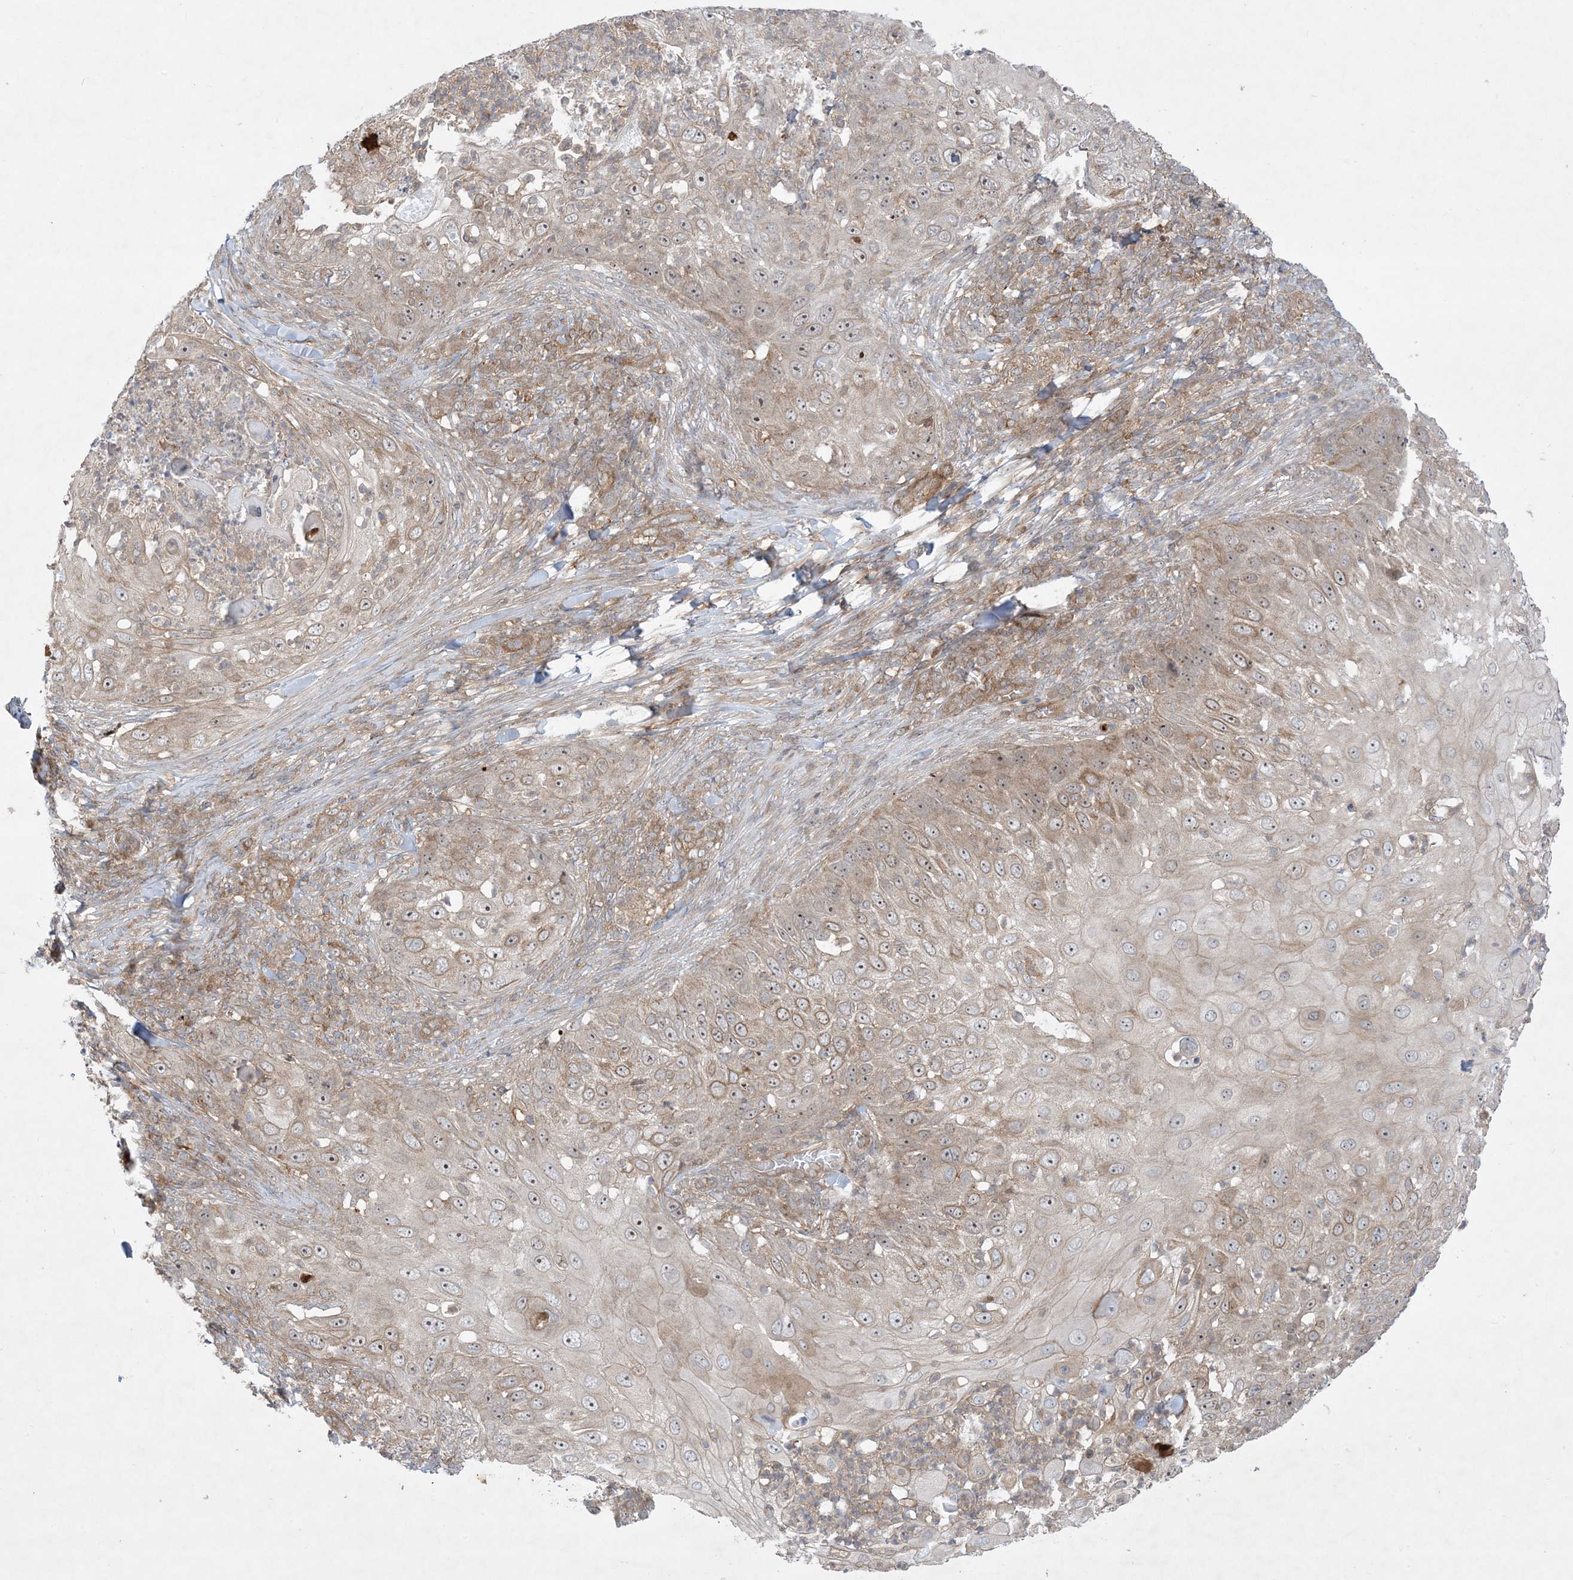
{"staining": {"intensity": "moderate", "quantity": "25%-75%", "location": "cytoplasmic/membranous,nuclear"}, "tissue": "skin cancer", "cell_type": "Tumor cells", "image_type": "cancer", "snomed": [{"axis": "morphology", "description": "Squamous cell carcinoma, NOS"}, {"axis": "topography", "description": "Skin"}], "caption": "Immunohistochemical staining of skin squamous cell carcinoma demonstrates medium levels of moderate cytoplasmic/membranous and nuclear expression in approximately 25%-75% of tumor cells.", "gene": "SOGA3", "patient": {"sex": "female", "age": 44}}